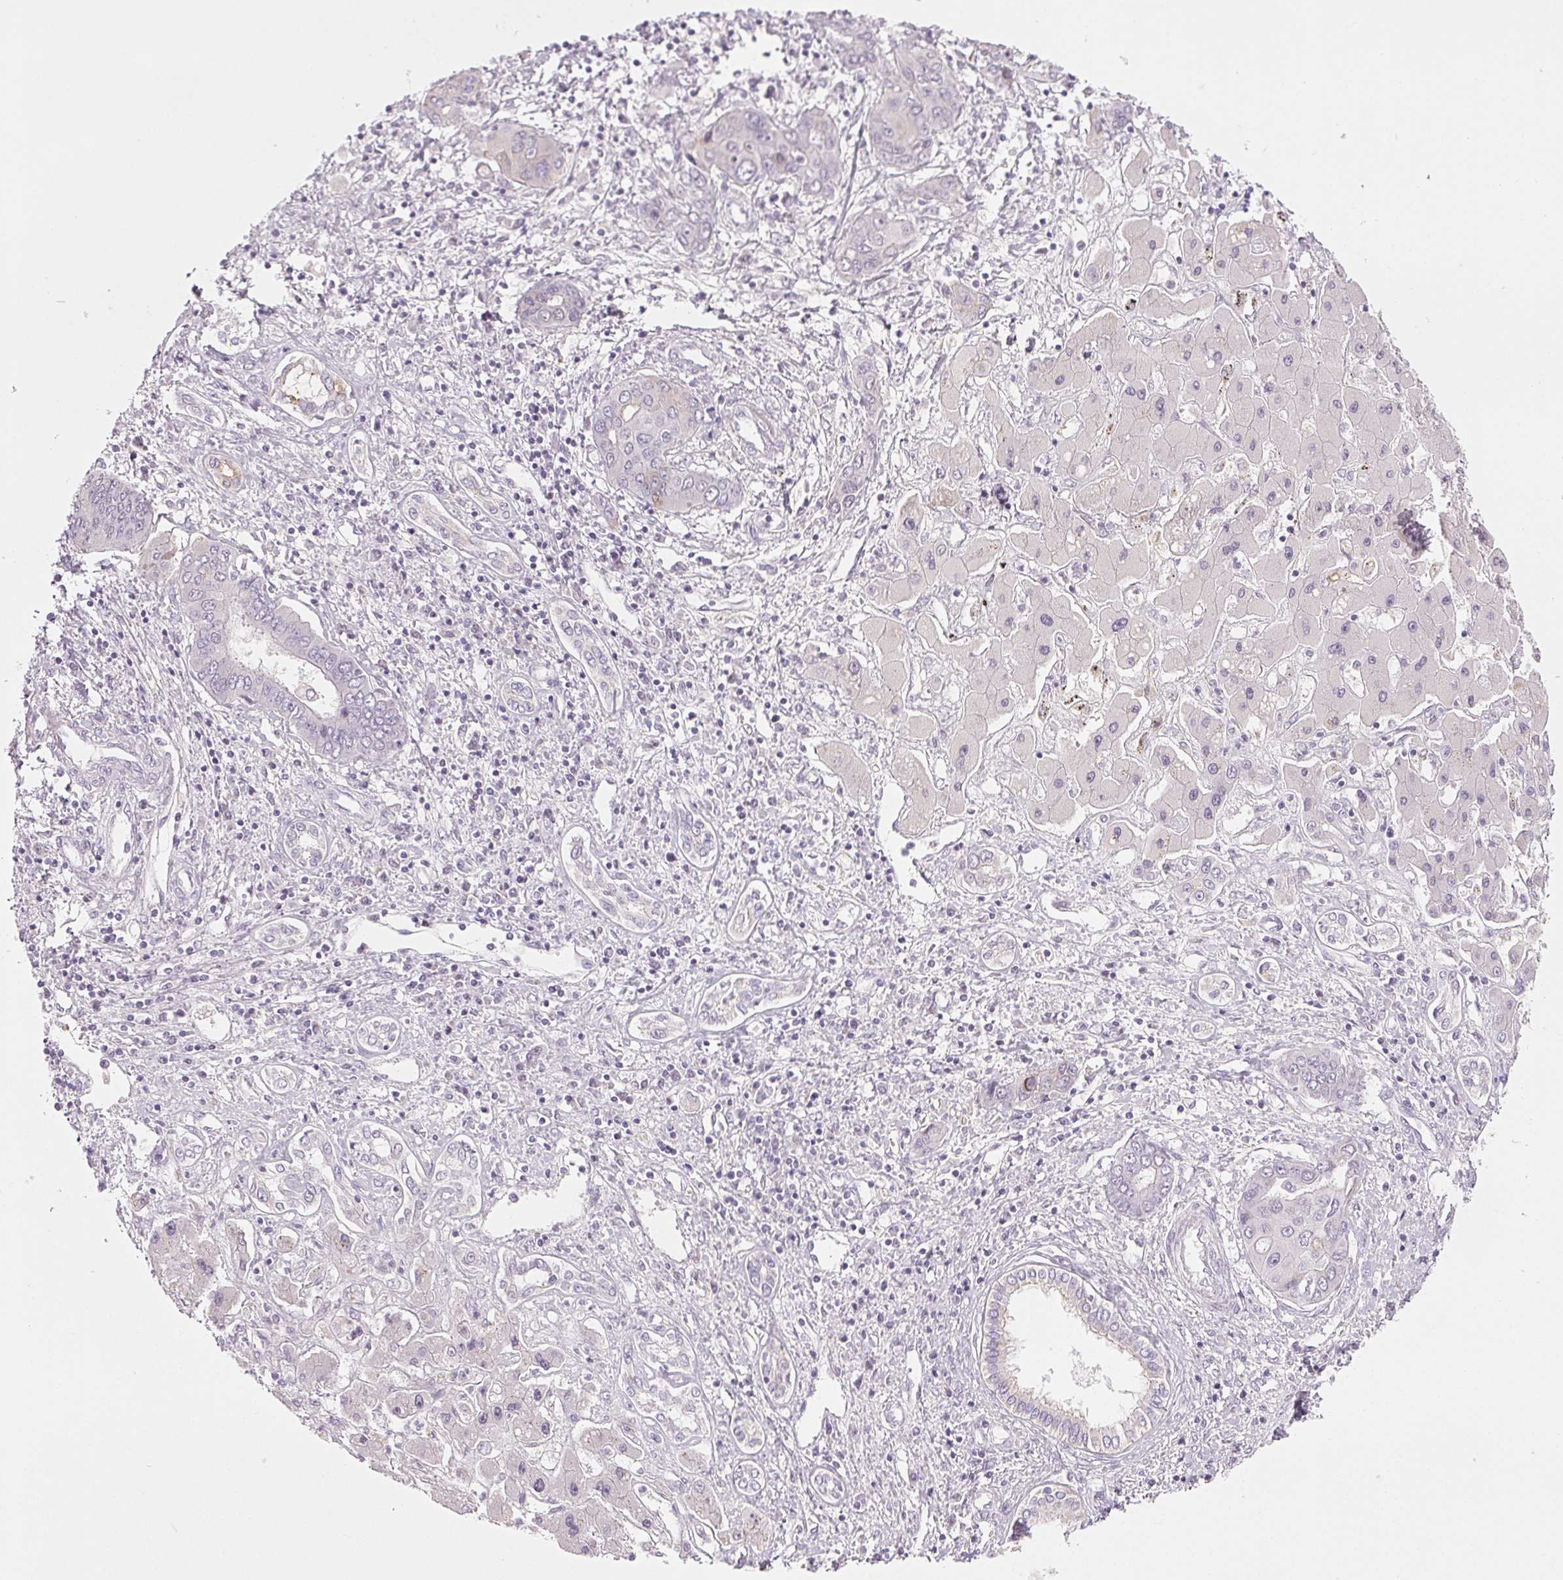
{"staining": {"intensity": "negative", "quantity": "none", "location": "none"}, "tissue": "liver cancer", "cell_type": "Tumor cells", "image_type": "cancer", "snomed": [{"axis": "morphology", "description": "Cholangiocarcinoma"}, {"axis": "topography", "description": "Liver"}], "caption": "Protein analysis of cholangiocarcinoma (liver) exhibits no significant expression in tumor cells.", "gene": "COL7A1", "patient": {"sex": "male", "age": 67}}